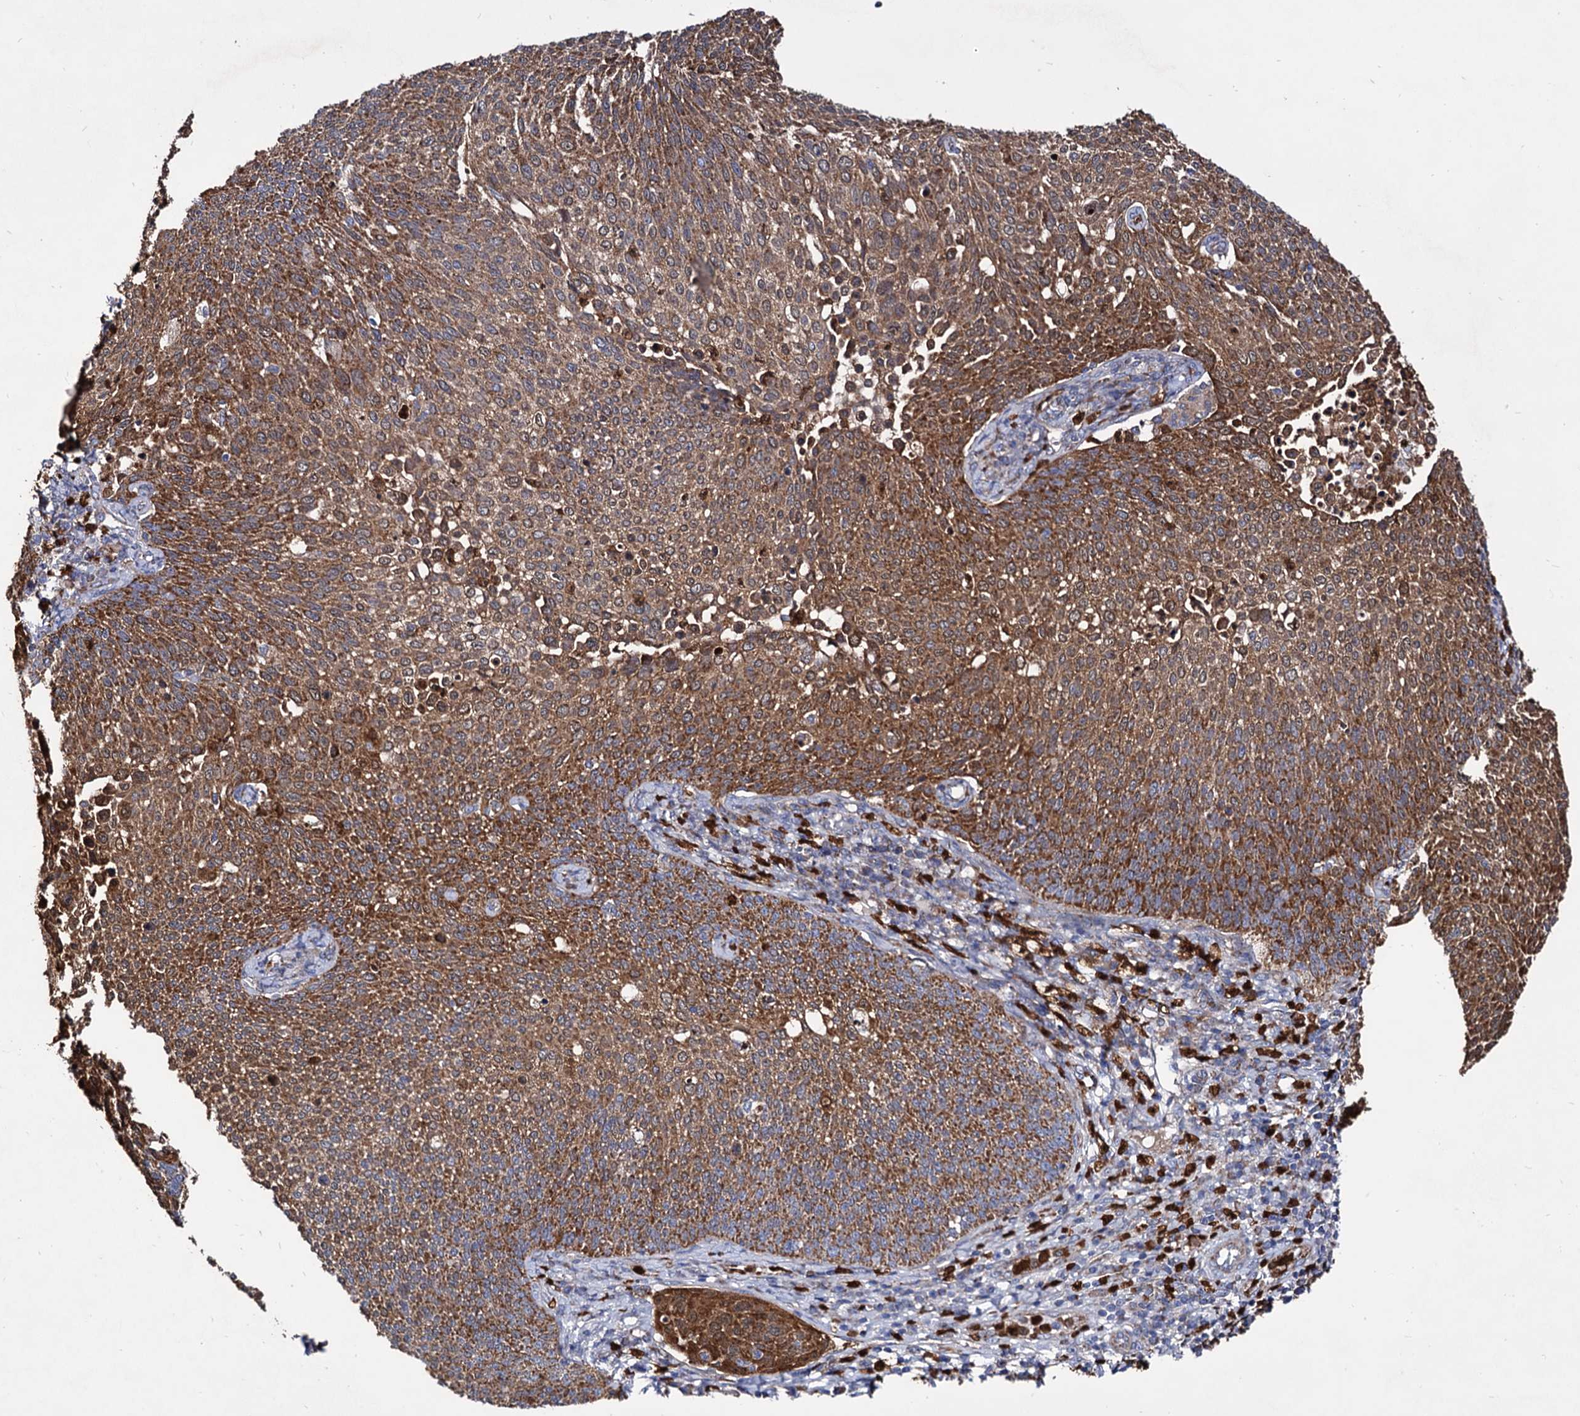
{"staining": {"intensity": "moderate", "quantity": ">75%", "location": "cytoplasmic/membranous"}, "tissue": "cervical cancer", "cell_type": "Tumor cells", "image_type": "cancer", "snomed": [{"axis": "morphology", "description": "Squamous cell carcinoma, NOS"}, {"axis": "topography", "description": "Cervix"}], "caption": "Moderate cytoplasmic/membranous staining for a protein is seen in about >75% of tumor cells of cervical cancer using immunohistochemistry.", "gene": "ACAD9", "patient": {"sex": "female", "age": 34}}